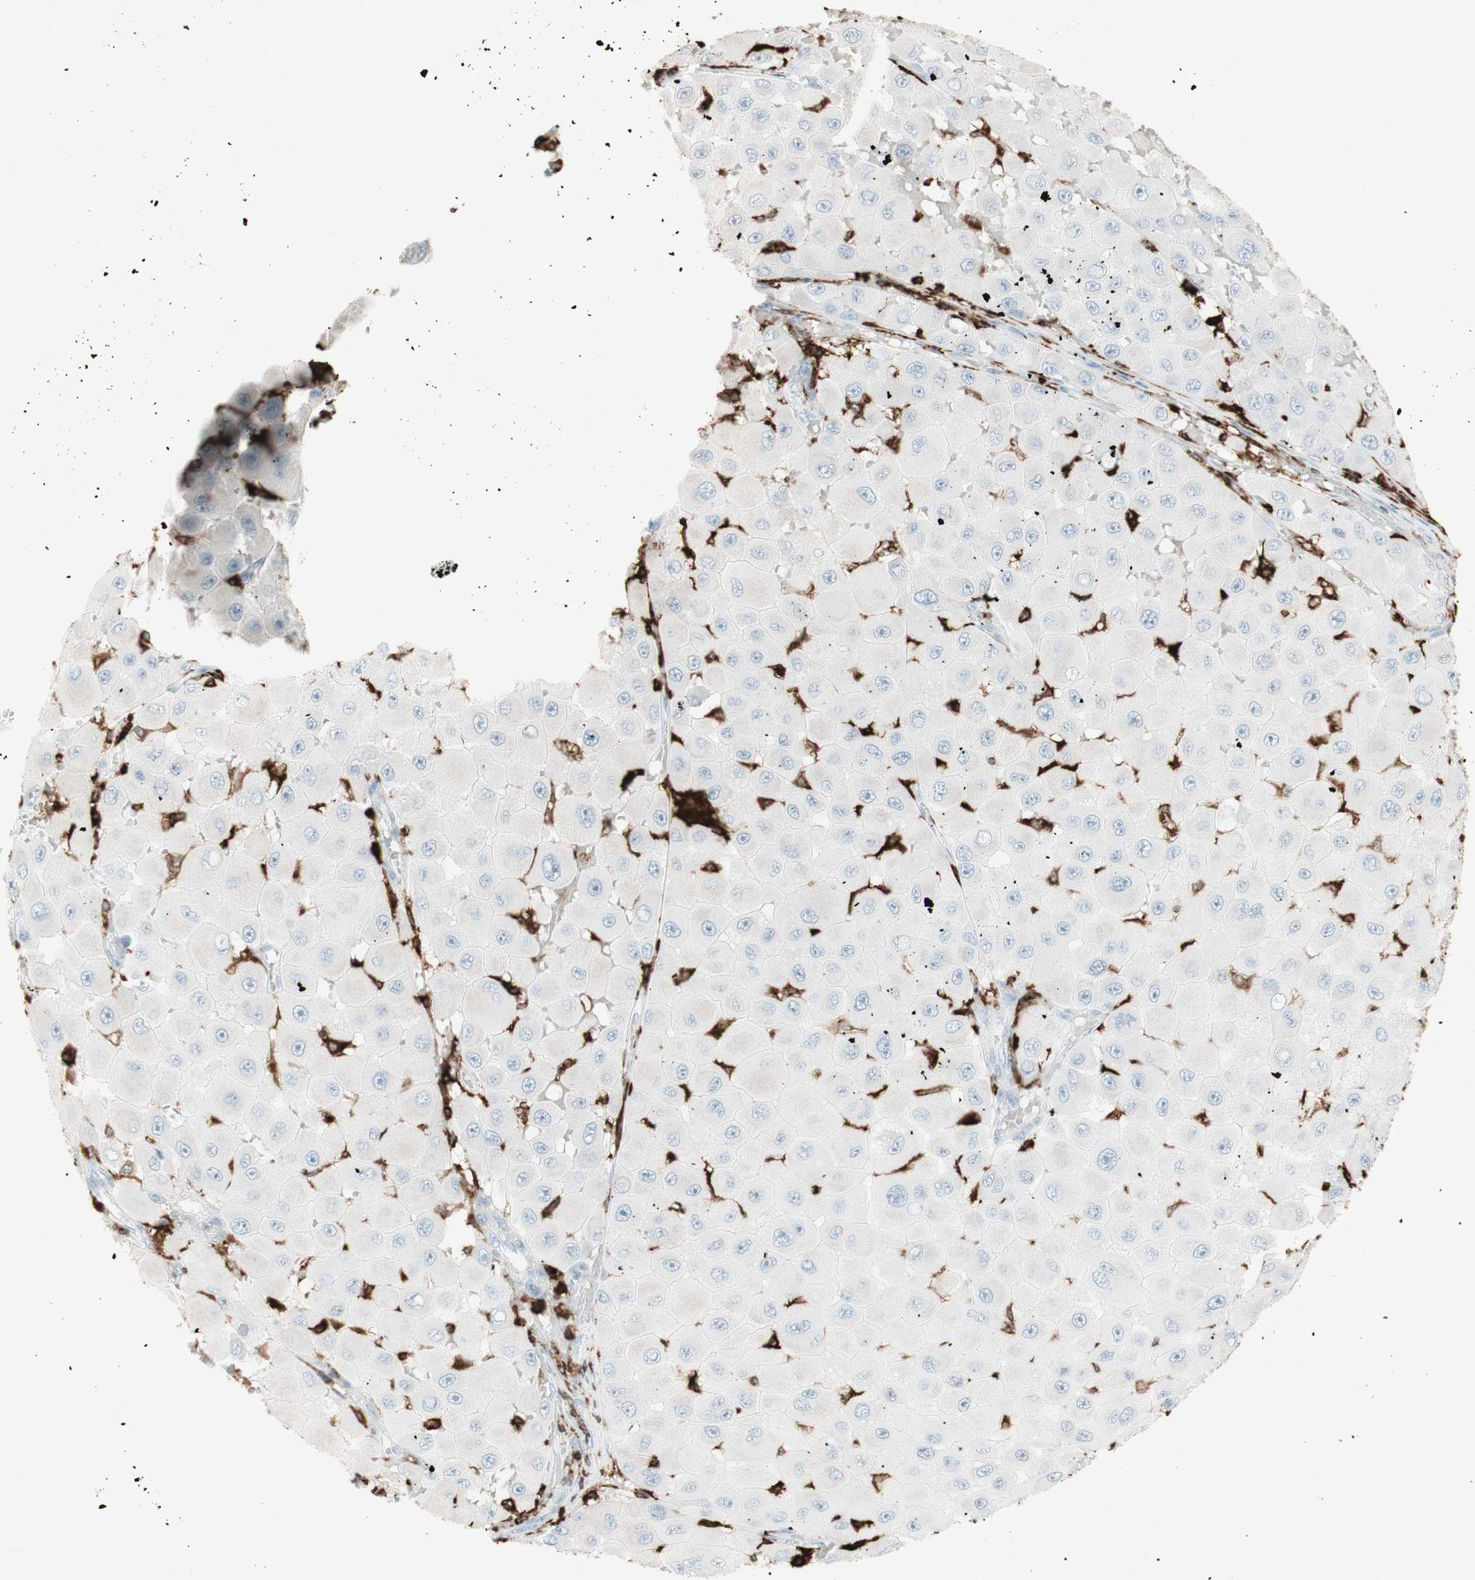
{"staining": {"intensity": "negative", "quantity": "none", "location": "none"}, "tissue": "melanoma", "cell_type": "Tumor cells", "image_type": "cancer", "snomed": [{"axis": "morphology", "description": "Malignant melanoma, NOS"}, {"axis": "topography", "description": "Skin"}], "caption": "IHC of melanoma demonstrates no staining in tumor cells.", "gene": "HLA-DPB1", "patient": {"sex": "female", "age": 81}}